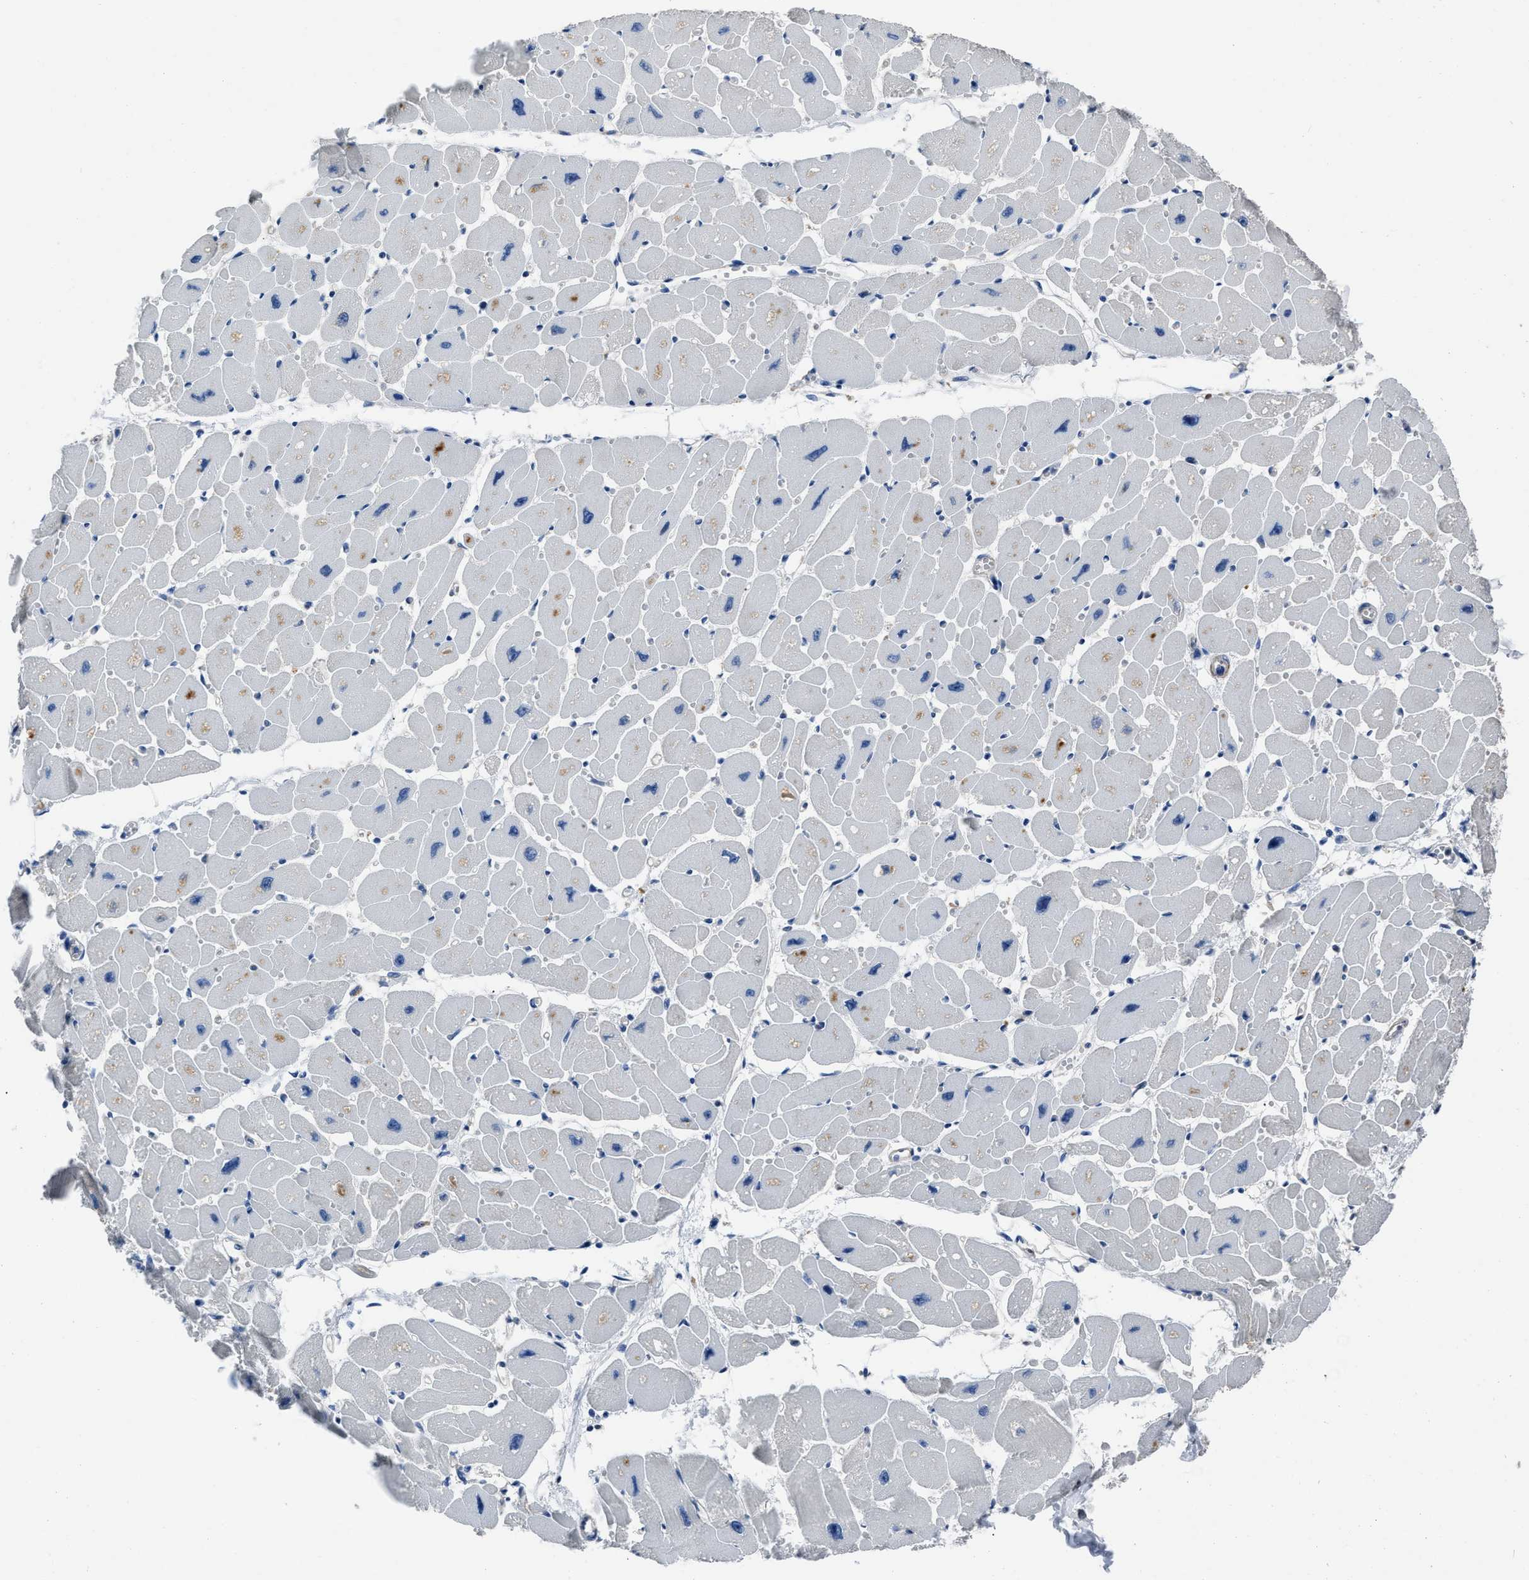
{"staining": {"intensity": "weak", "quantity": "<25%", "location": "cytoplasmic/membranous"}, "tissue": "heart muscle", "cell_type": "Cardiomyocytes", "image_type": "normal", "snomed": [{"axis": "morphology", "description": "Normal tissue, NOS"}, {"axis": "topography", "description": "Heart"}], "caption": "Protein analysis of benign heart muscle exhibits no significant expression in cardiomyocytes. The staining is performed using DAB (3,3'-diaminobenzidine) brown chromogen with nuclei counter-stained in using hematoxylin.", "gene": "YARS1", "patient": {"sex": "female", "age": 54}}